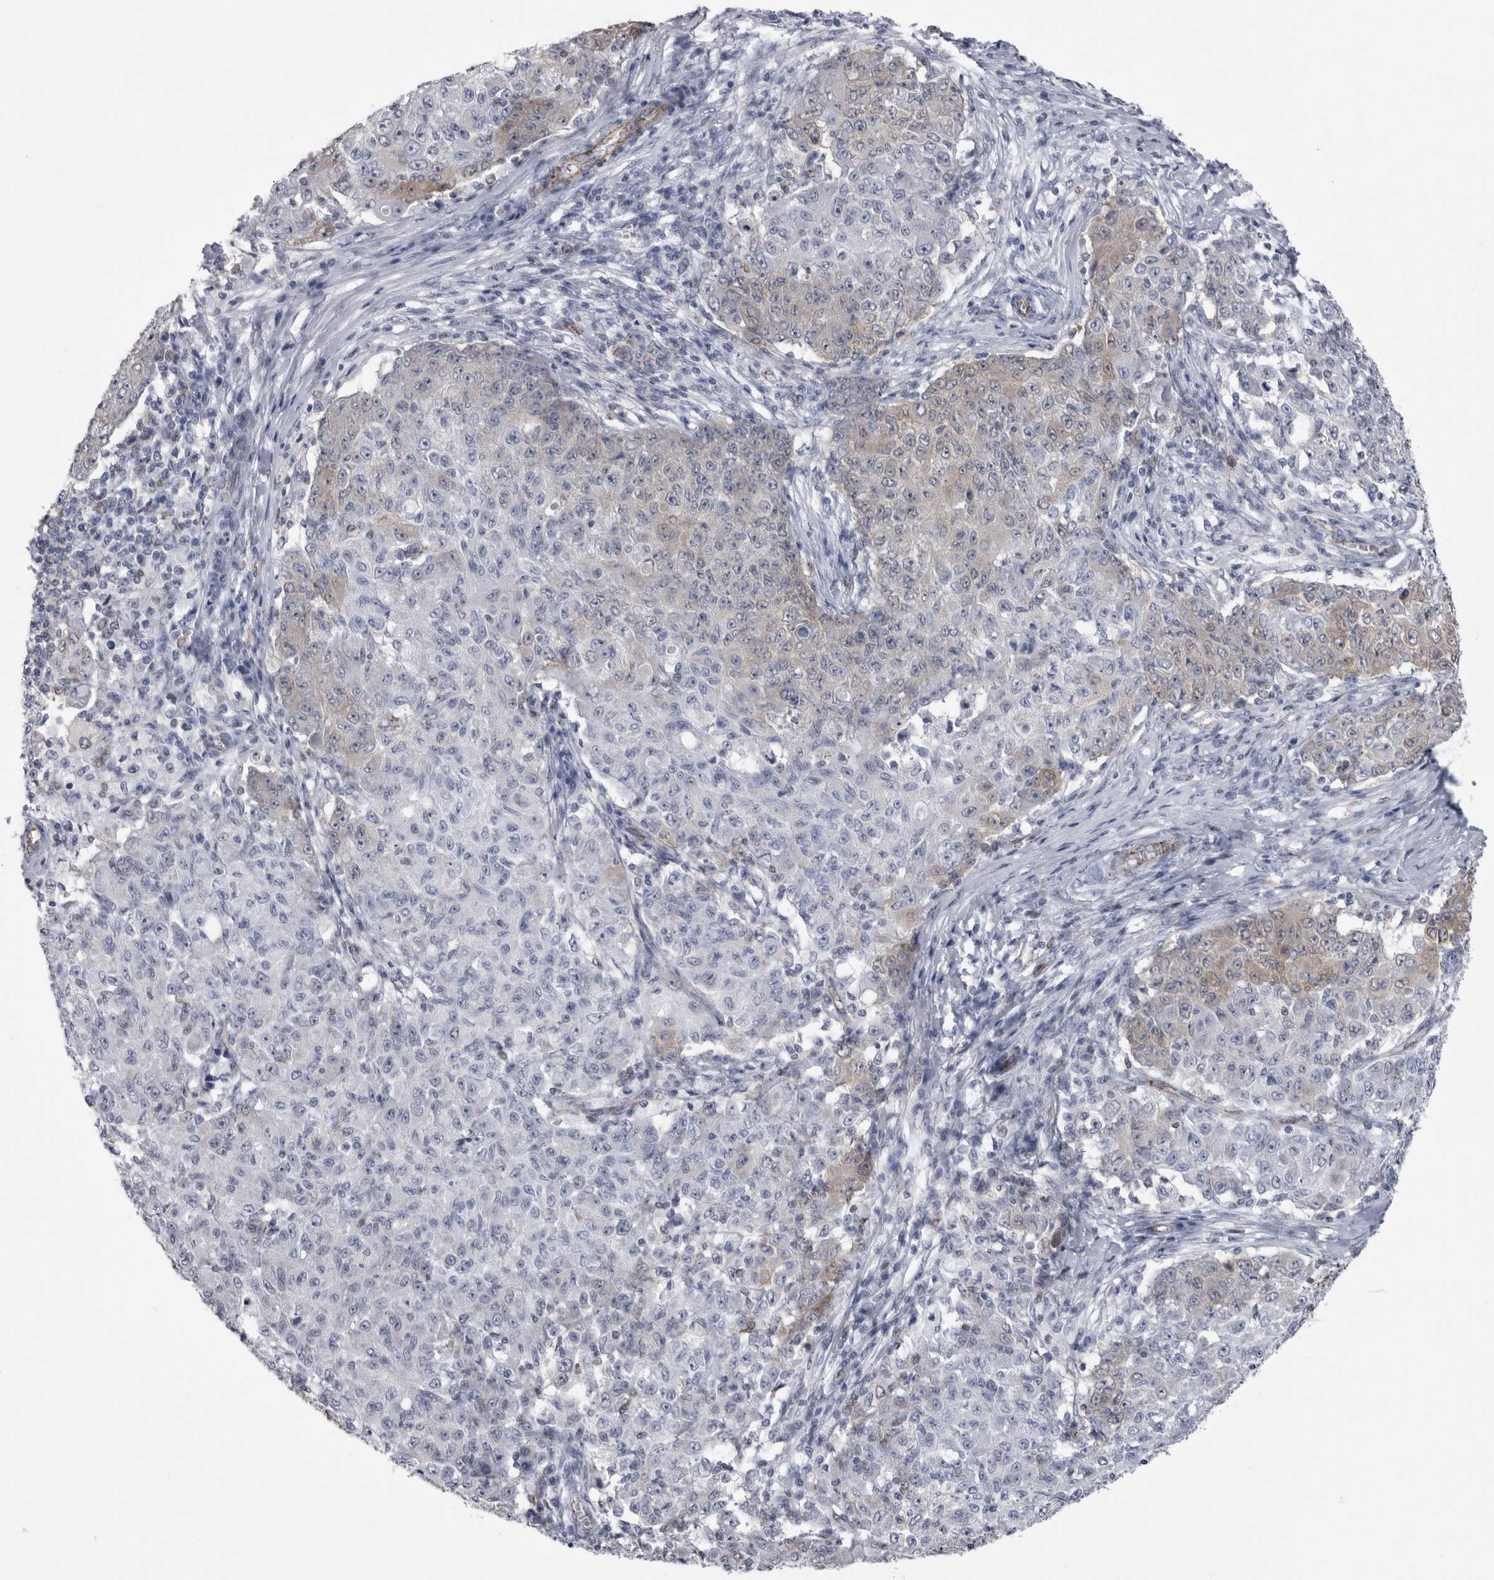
{"staining": {"intensity": "weak", "quantity": "<25%", "location": "cytoplasmic/membranous"}, "tissue": "ovarian cancer", "cell_type": "Tumor cells", "image_type": "cancer", "snomed": [{"axis": "morphology", "description": "Carcinoma, endometroid"}, {"axis": "topography", "description": "Ovary"}], "caption": "Ovarian endometroid carcinoma was stained to show a protein in brown. There is no significant positivity in tumor cells. The staining is performed using DAB (3,3'-diaminobenzidine) brown chromogen with nuclei counter-stained in using hematoxylin.", "gene": "ACOT7", "patient": {"sex": "female", "age": 42}}